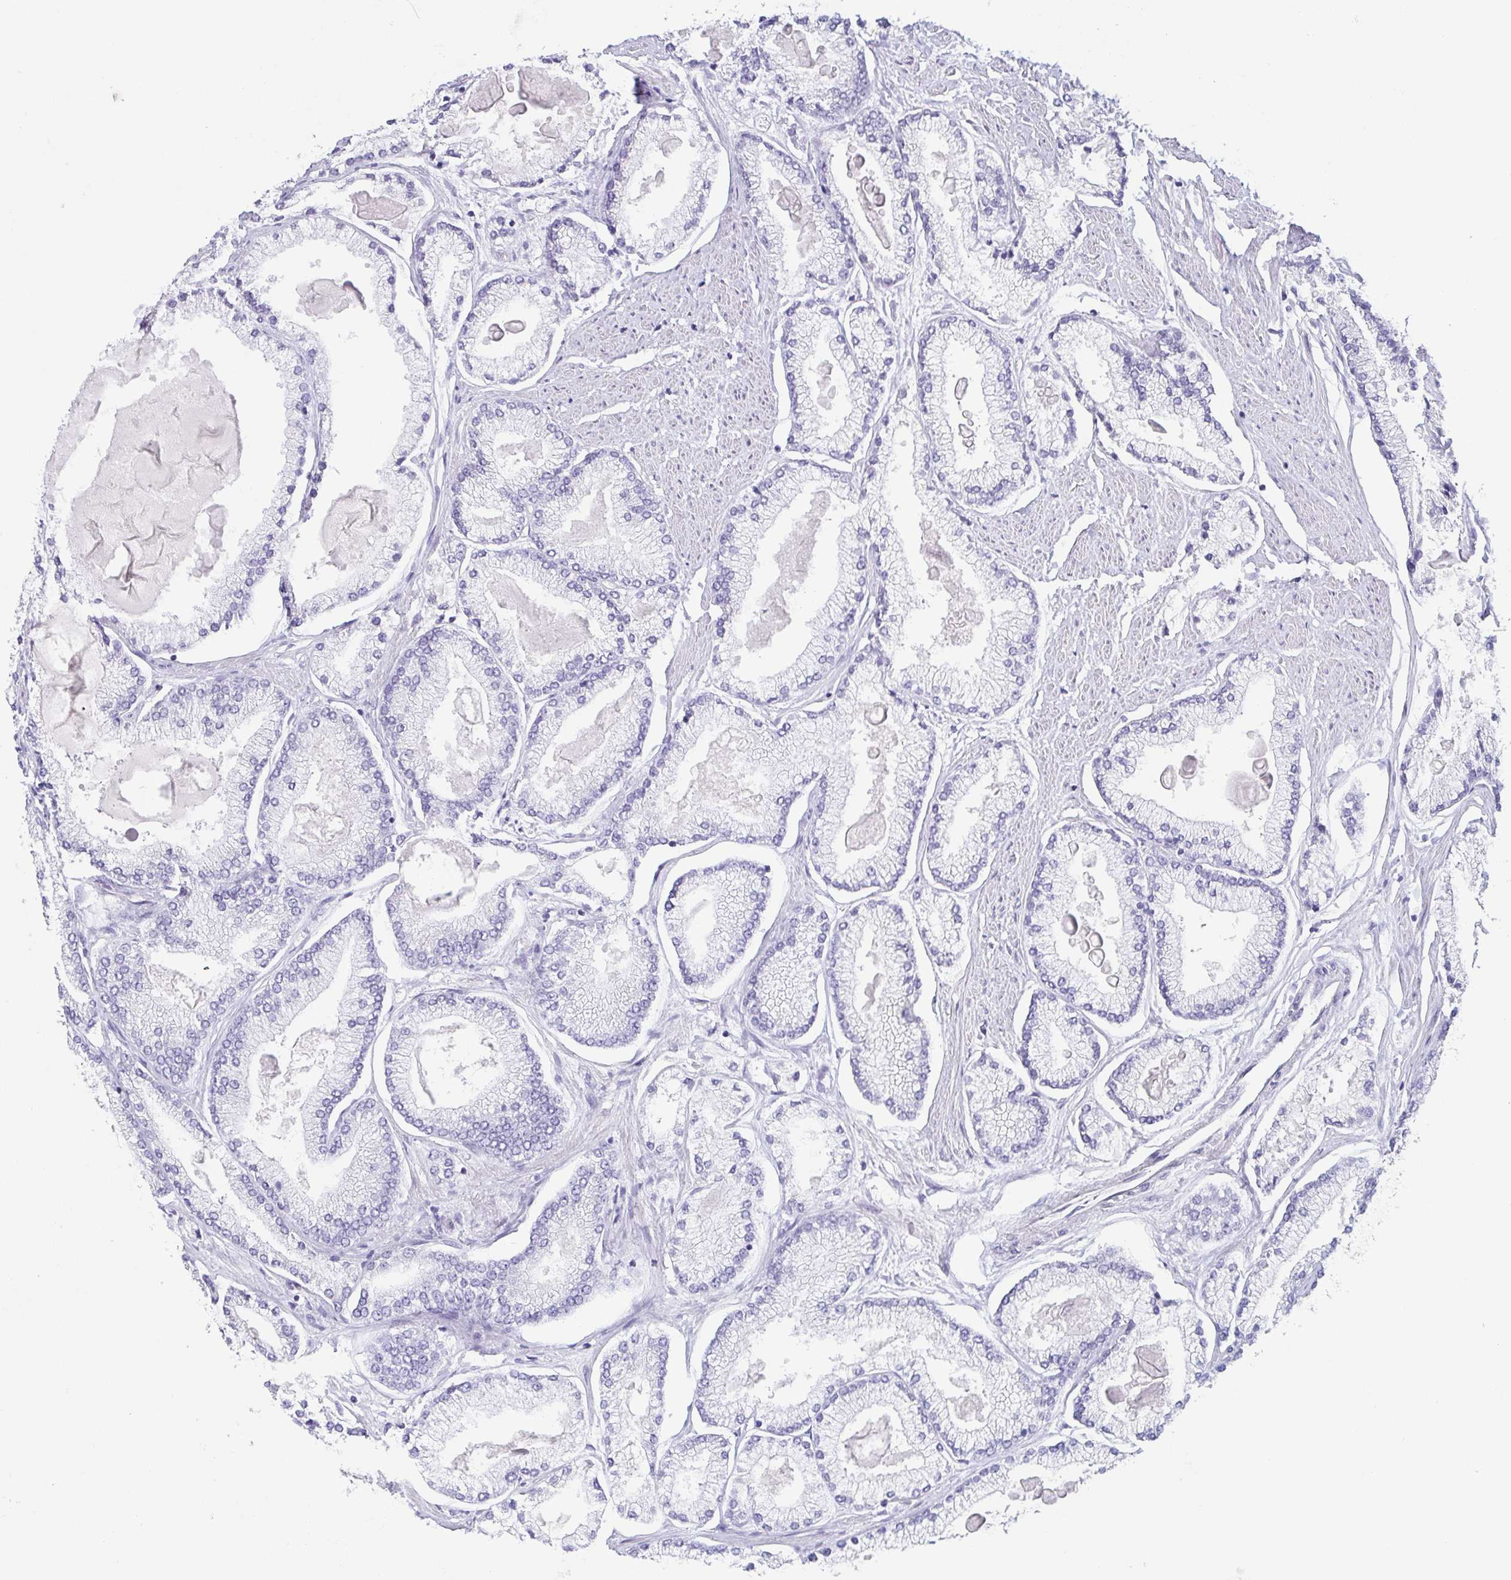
{"staining": {"intensity": "negative", "quantity": "none", "location": "none"}, "tissue": "prostate cancer", "cell_type": "Tumor cells", "image_type": "cancer", "snomed": [{"axis": "morphology", "description": "Adenocarcinoma, High grade"}, {"axis": "topography", "description": "Prostate"}], "caption": "This is an immunohistochemistry (IHC) histopathology image of human prostate cancer (adenocarcinoma (high-grade)). There is no expression in tumor cells.", "gene": "PRR27", "patient": {"sex": "male", "age": 68}}